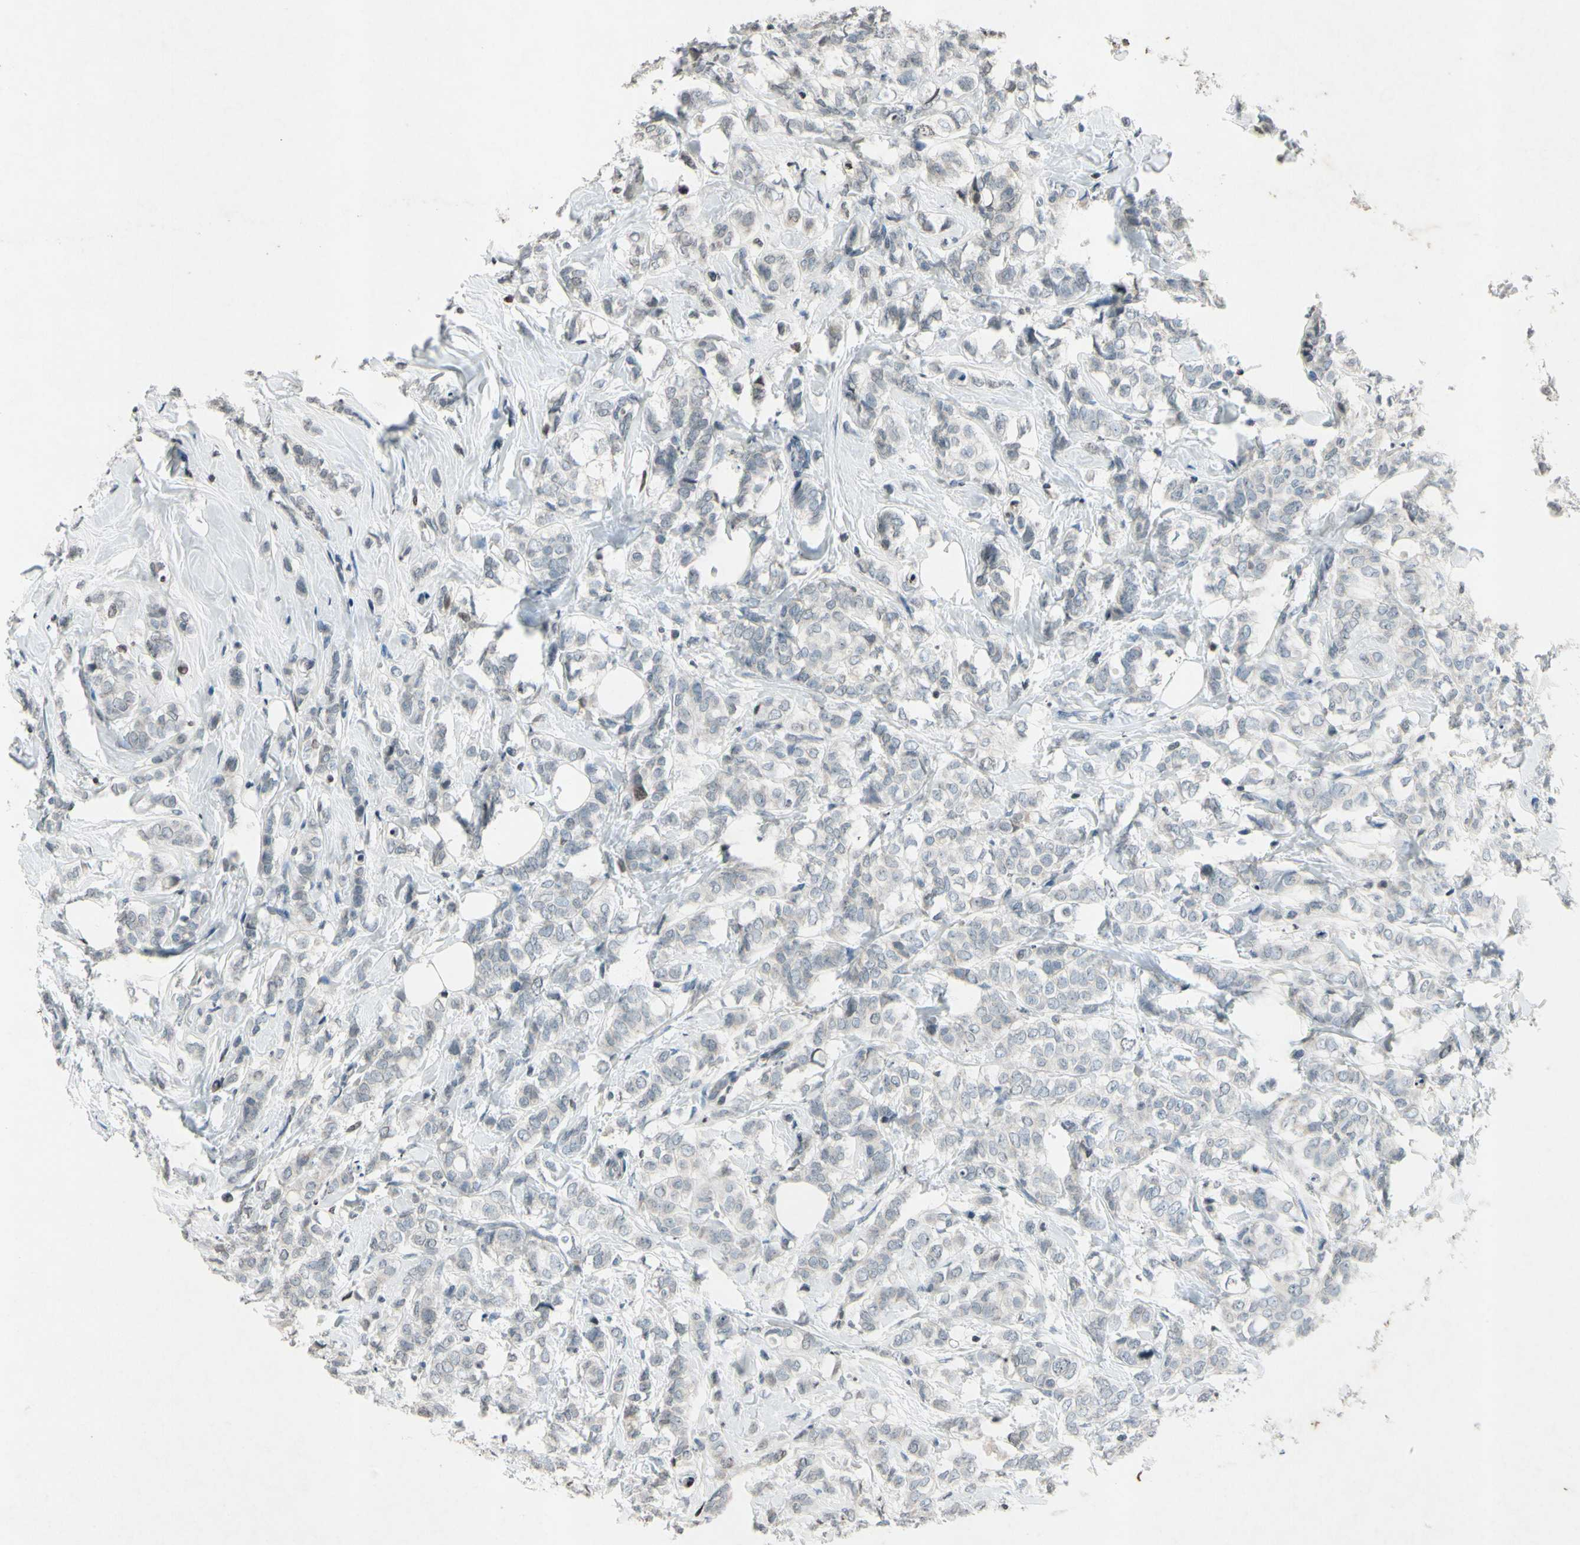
{"staining": {"intensity": "weak", "quantity": "<25%", "location": "cytoplasmic/membranous"}, "tissue": "breast cancer", "cell_type": "Tumor cells", "image_type": "cancer", "snomed": [{"axis": "morphology", "description": "Lobular carcinoma"}, {"axis": "topography", "description": "Breast"}], "caption": "Immunohistochemical staining of lobular carcinoma (breast) exhibits no significant positivity in tumor cells. (Stains: DAB (3,3'-diaminobenzidine) IHC with hematoxylin counter stain, Microscopy: brightfield microscopy at high magnification).", "gene": "CLDN11", "patient": {"sex": "female", "age": 60}}